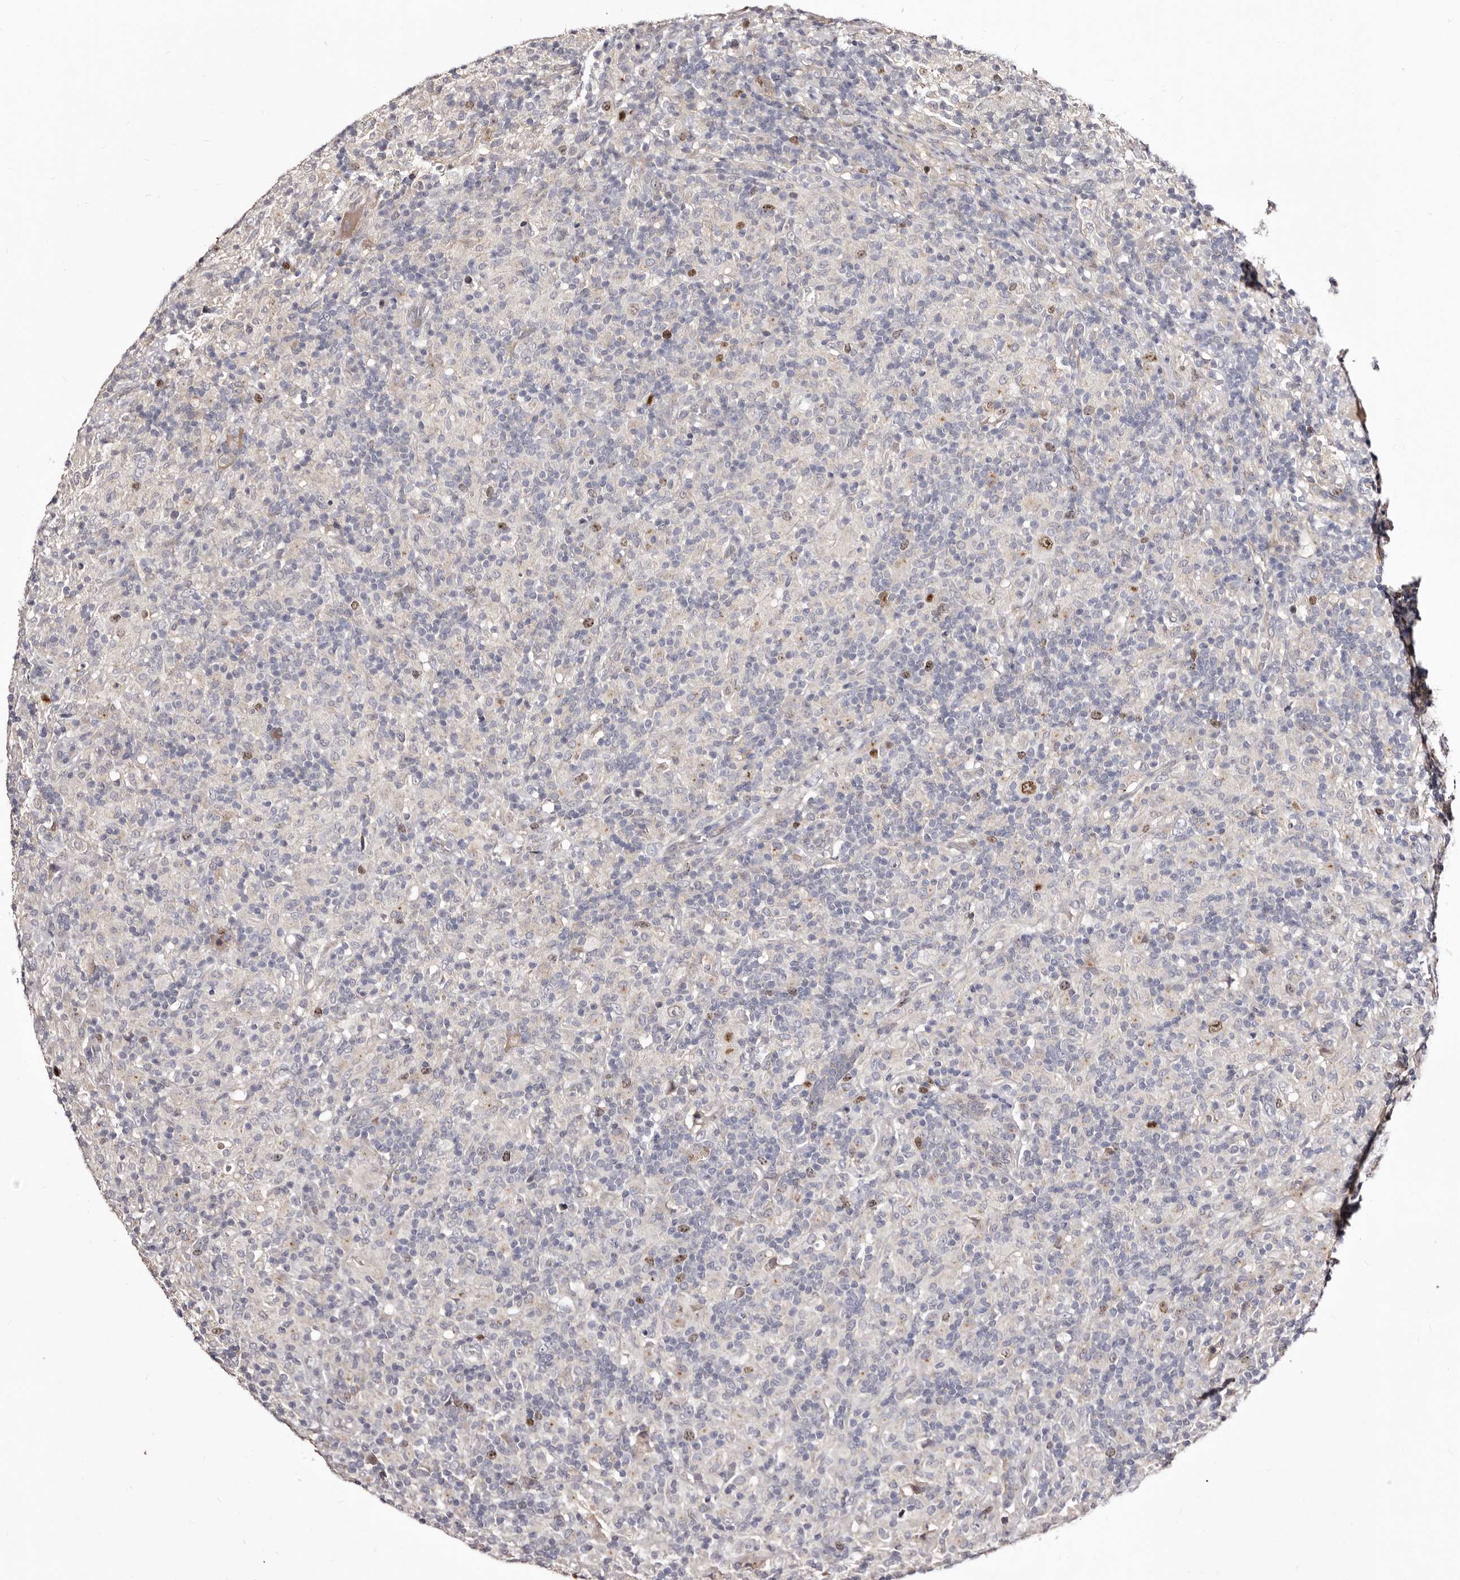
{"staining": {"intensity": "moderate", "quantity": "25%-75%", "location": "nuclear"}, "tissue": "lymphoma", "cell_type": "Tumor cells", "image_type": "cancer", "snomed": [{"axis": "morphology", "description": "Hodgkin's disease, NOS"}, {"axis": "topography", "description": "Lymph node"}], "caption": "Hodgkin's disease stained with a protein marker displays moderate staining in tumor cells.", "gene": "CDCA8", "patient": {"sex": "male", "age": 70}}